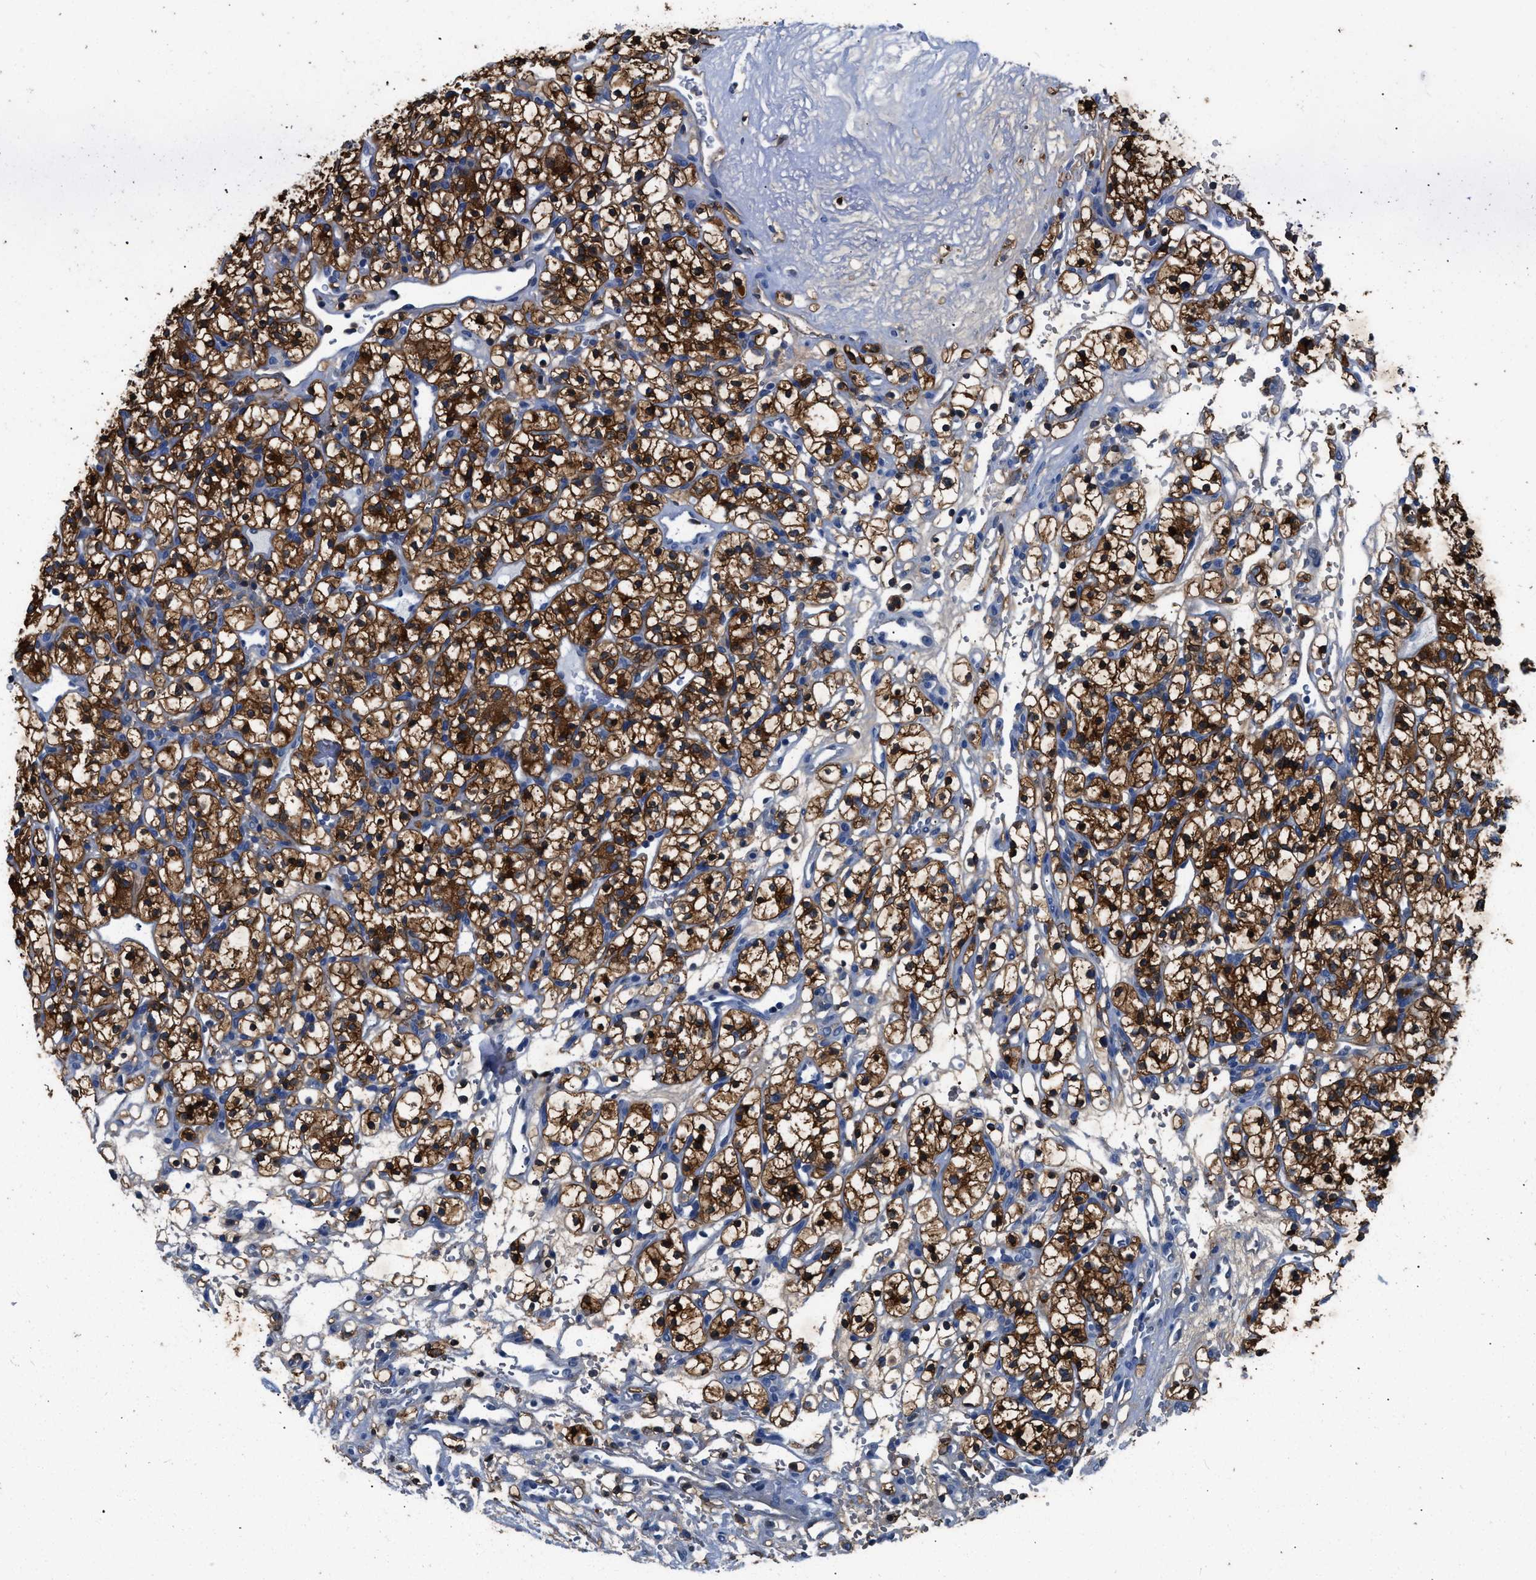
{"staining": {"intensity": "strong", "quantity": ">75%", "location": "cytoplasmic/membranous"}, "tissue": "renal cancer", "cell_type": "Tumor cells", "image_type": "cancer", "snomed": [{"axis": "morphology", "description": "Adenocarcinoma, NOS"}, {"axis": "topography", "description": "Kidney"}], "caption": "Immunohistochemistry (IHC) image of neoplastic tissue: human renal cancer stained using IHC reveals high levels of strong protein expression localized specifically in the cytoplasmic/membranous of tumor cells, appearing as a cytoplasmic/membranous brown color.", "gene": "PKM", "patient": {"sex": "female", "age": 57}}